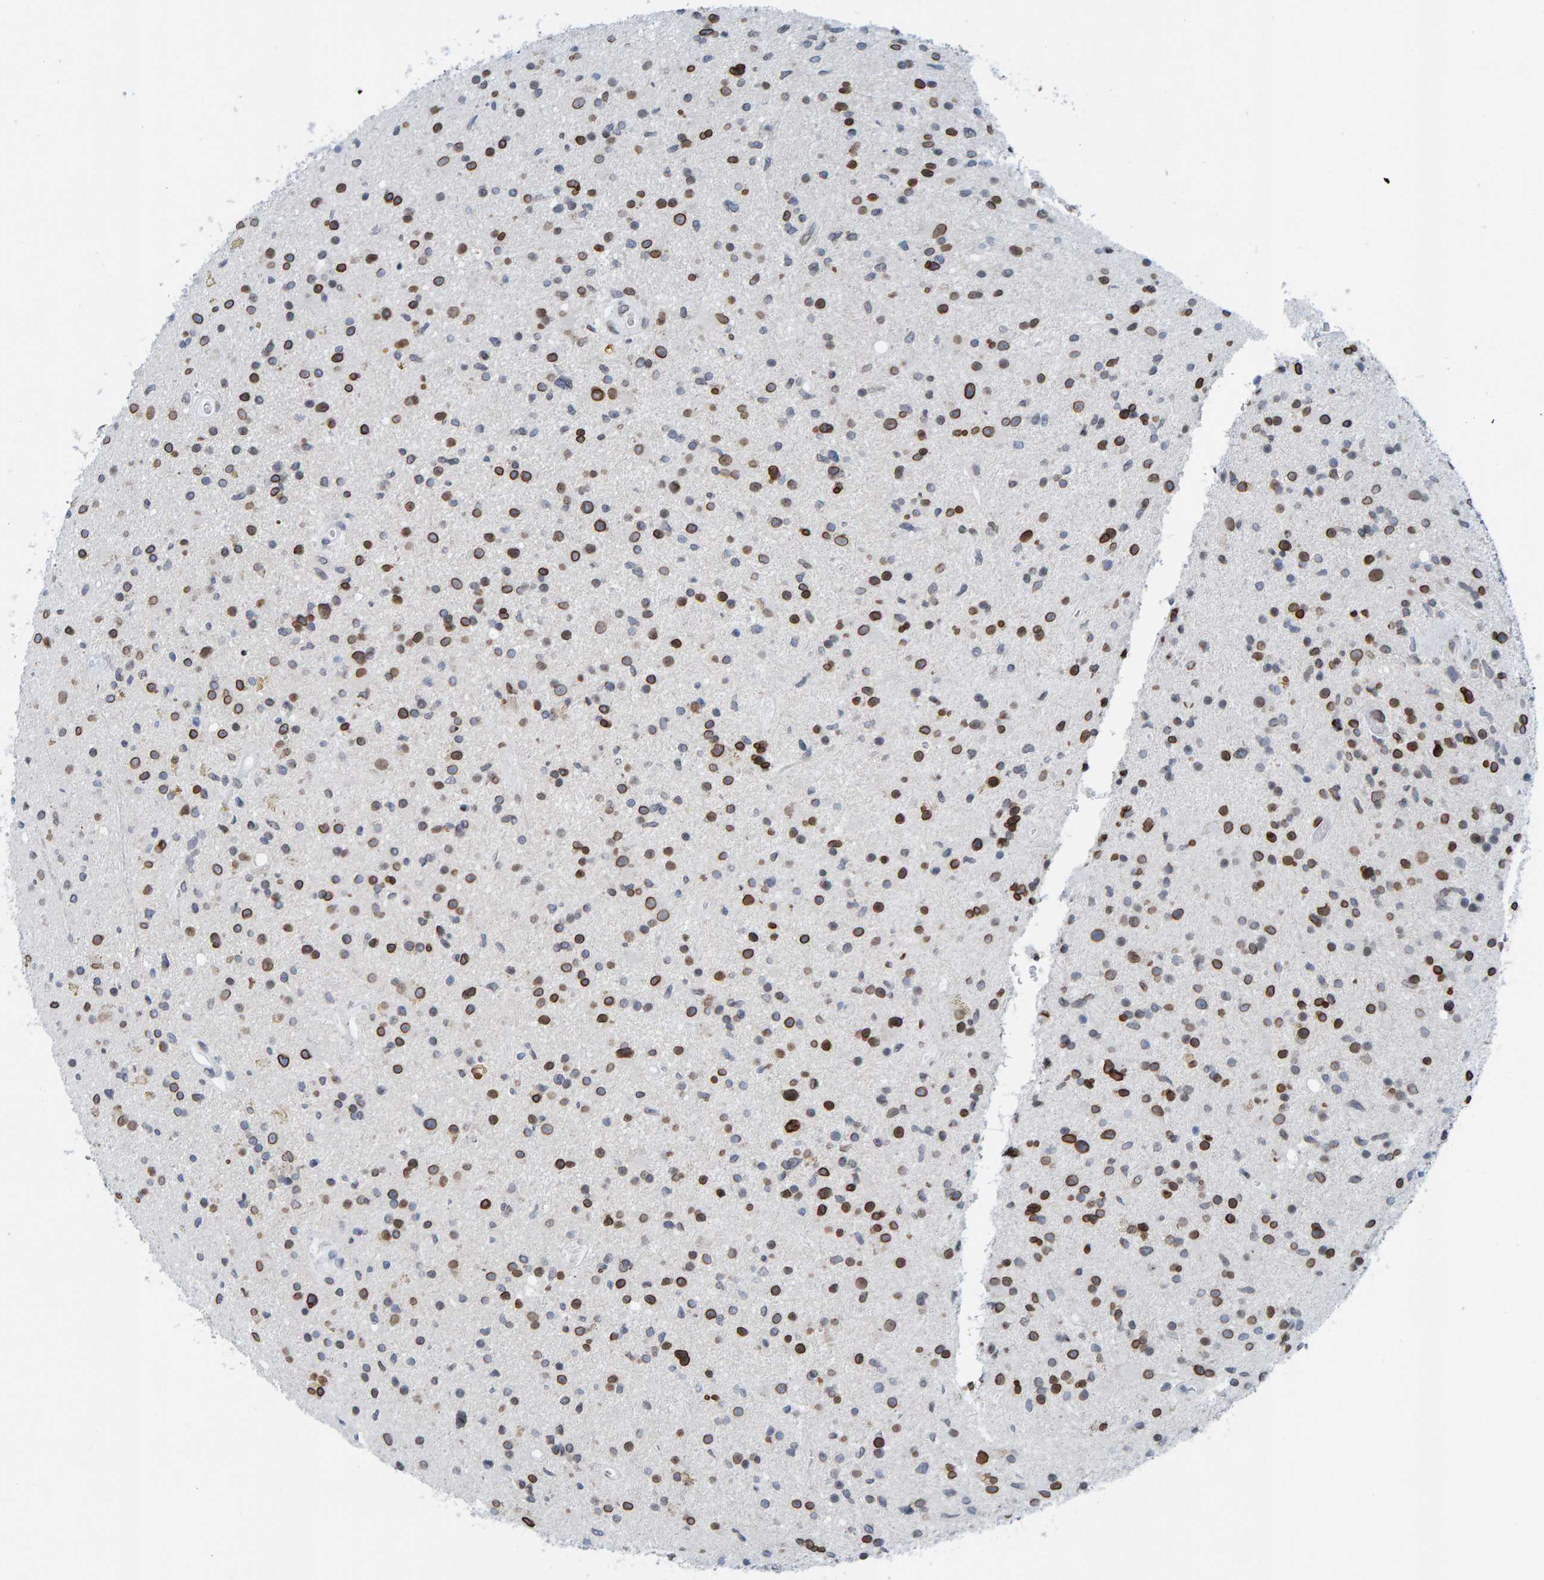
{"staining": {"intensity": "strong", "quantity": "25%-75%", "location": "cytoplasmic/membranous,nuclear"}, "tissue": "glioma", "cell_type": "Tumor cells", "image_type": "cancer", "snomed": [{"axis": "morphology", "description": "Glioma, malignant, High grade"}, {"axis": "topography", "description": "Brain"}], "caption": "Immunohistochemistry (IHC) (DAB (3,3'-diaminobenzidine)) staining of human malignant glioma (high-grade) displays strong cytoplasmic/membranous and nuclear protein positivity in about 25%-75% of tumor cells.", "gene": "LMNB2", "patient": {"sex": "male", "age": 33}}